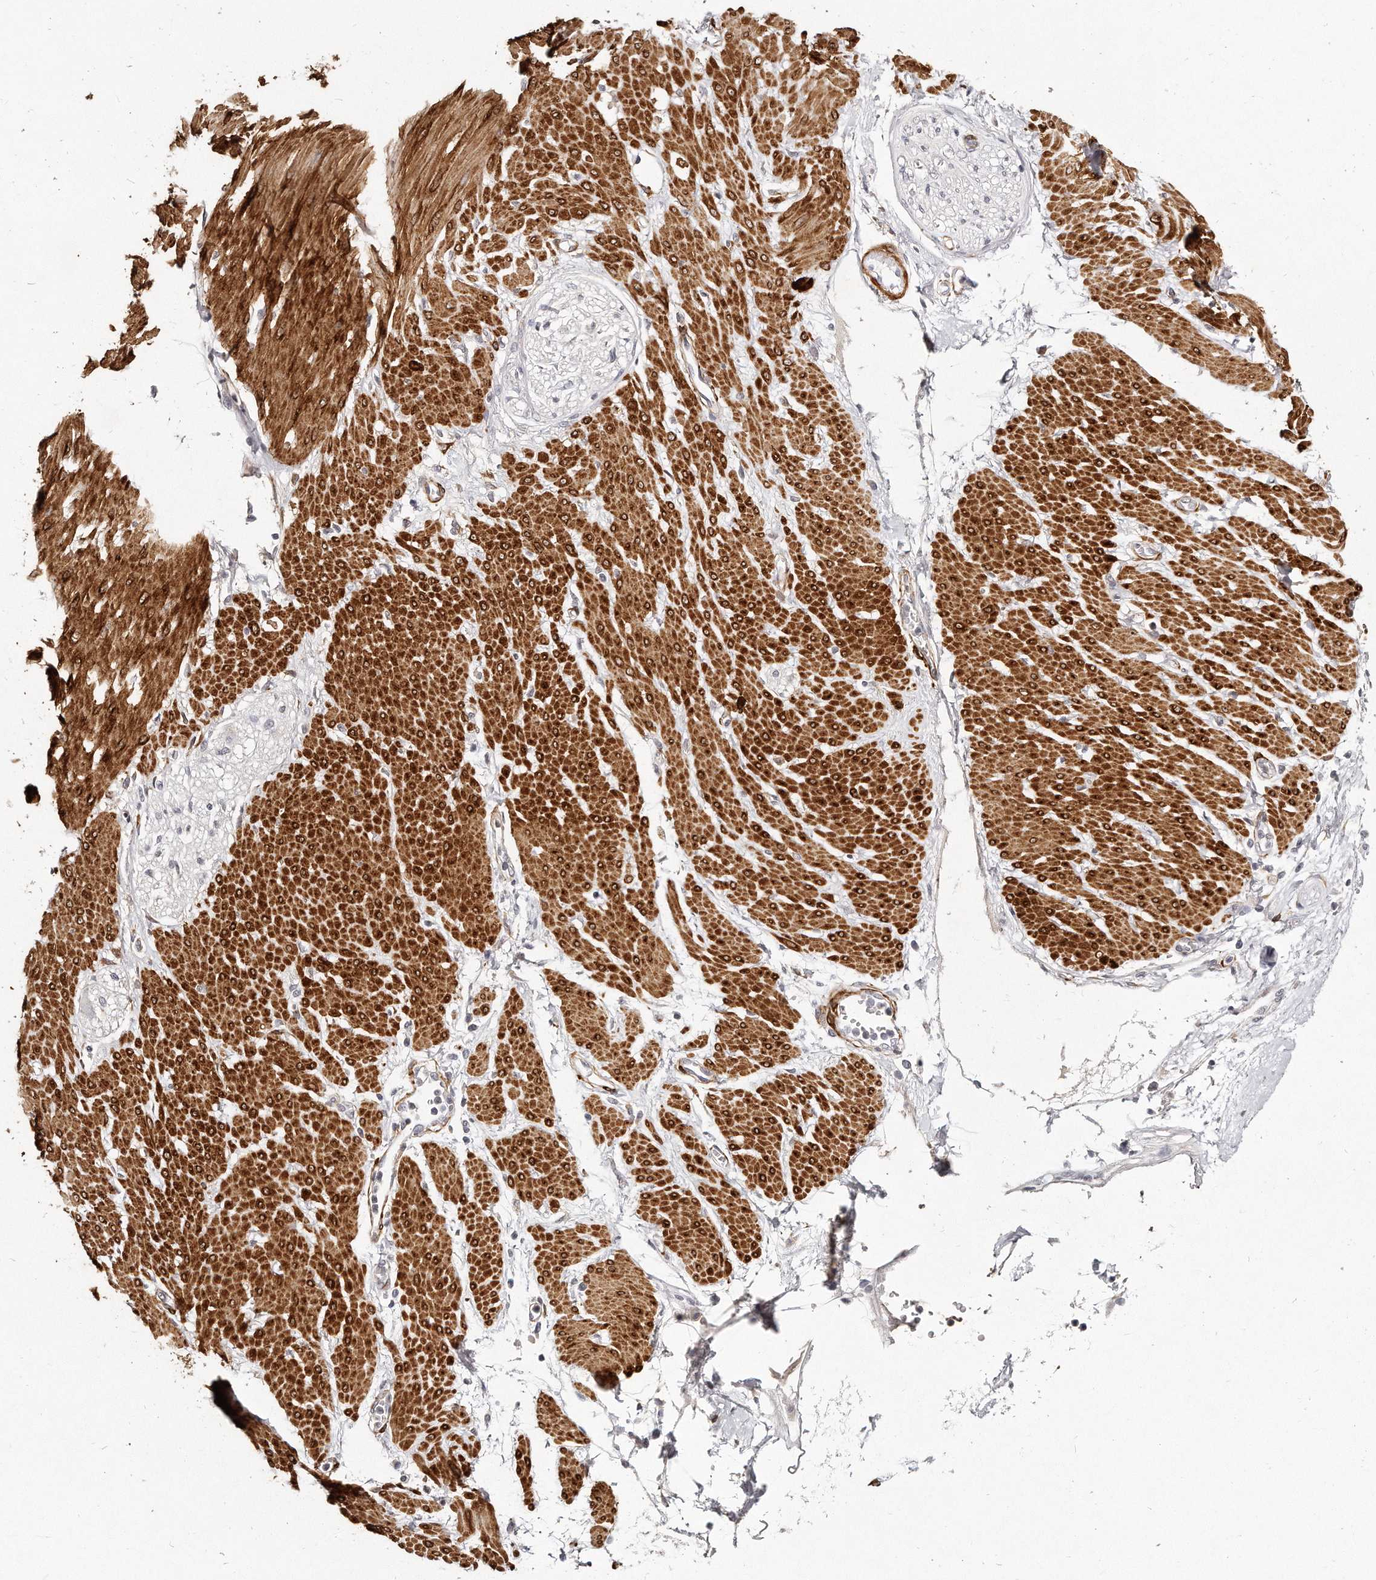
{"staining": {"intensity": "negative", "quantity": "none", "location": "none"}, "tissue": "adipose tissue", "cell_type": "Adipocytes", "image_type": "normal", "snomed": [{"axis": "morphology", "description": "Normal tissue, NOS"}, {"axis": "morphology", "description": "Adenocarcinoma, NOS"}, {"axis": "topography", "description": "Duodenum"}, {"axis": "topography", "description": "Peripheral nerve tissue"}], "caption": "DAB (3,3'-diaminobenzidine) immunohistochemical staining of normal human adipose tissue reveals no significant positivity in adipocytes.", "gene": "LMOD1", "patient": {"sex": "female", "age": 60}}